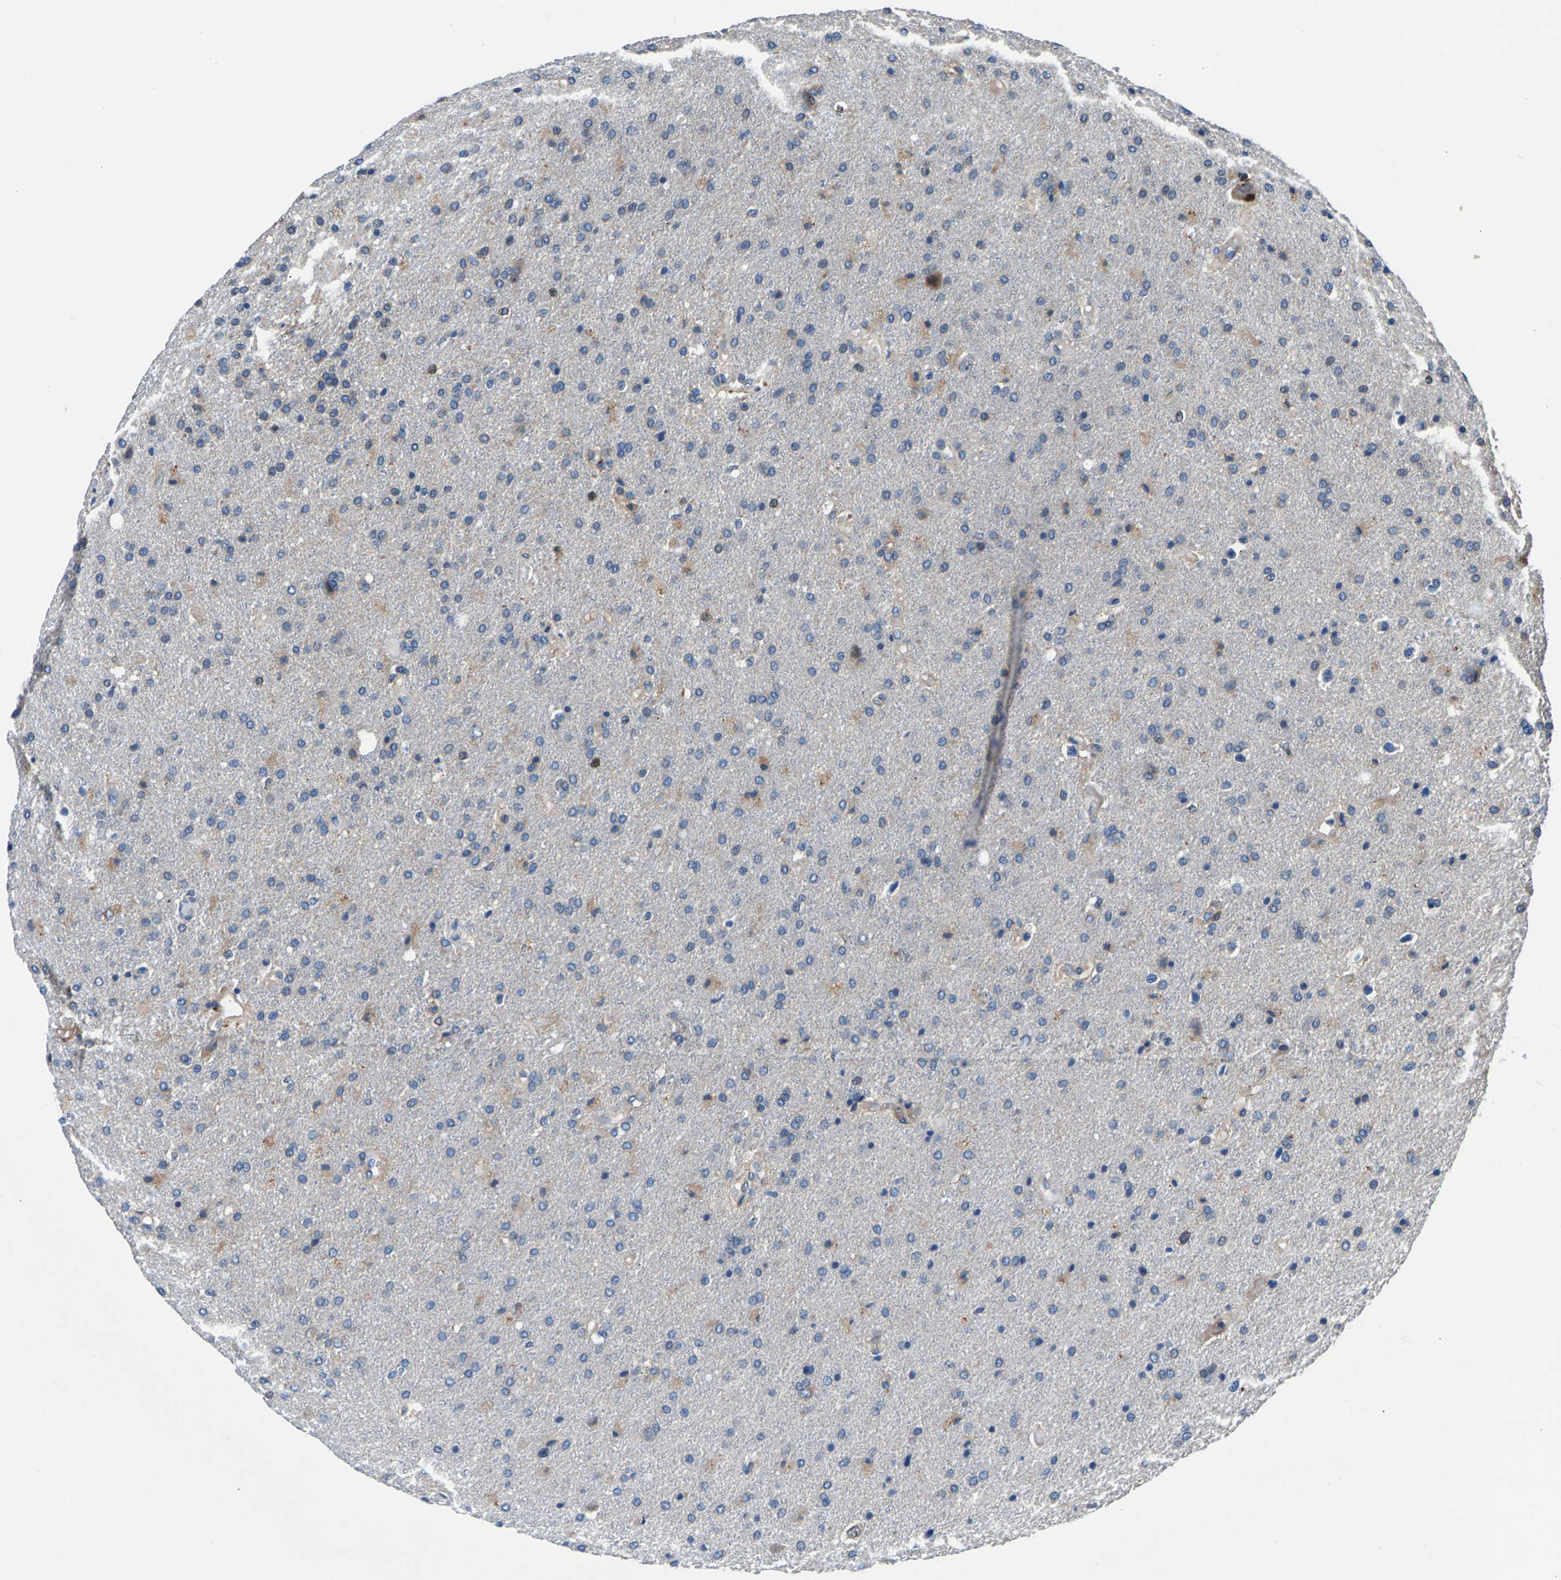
{"staining": {"intensity": "moderate", "quantity": "<25%", "location": "cytoplasmic/membranous"}, "tissue": "glioma", "cell_type": "Tumor cells", "image_type": "cancer", "snomed": [{"axis": "morphology", "description": "Glioma, malignant, High grade"}, {"axis": "topography", "description": "Brain"}], "caption": "Immunohistochemistry photomicrograph of neoplastic tissue: human glioma stained using immunohistochemistry (IHC) exhibits low levels of moderate protein expression localized specifically in the cytoplasmic/membranous of tumor cells, appearing as a cytoplasmic/membranous brown color.", "gene": "CDRT4", "patient": {"sex": "male", "age": 72}}